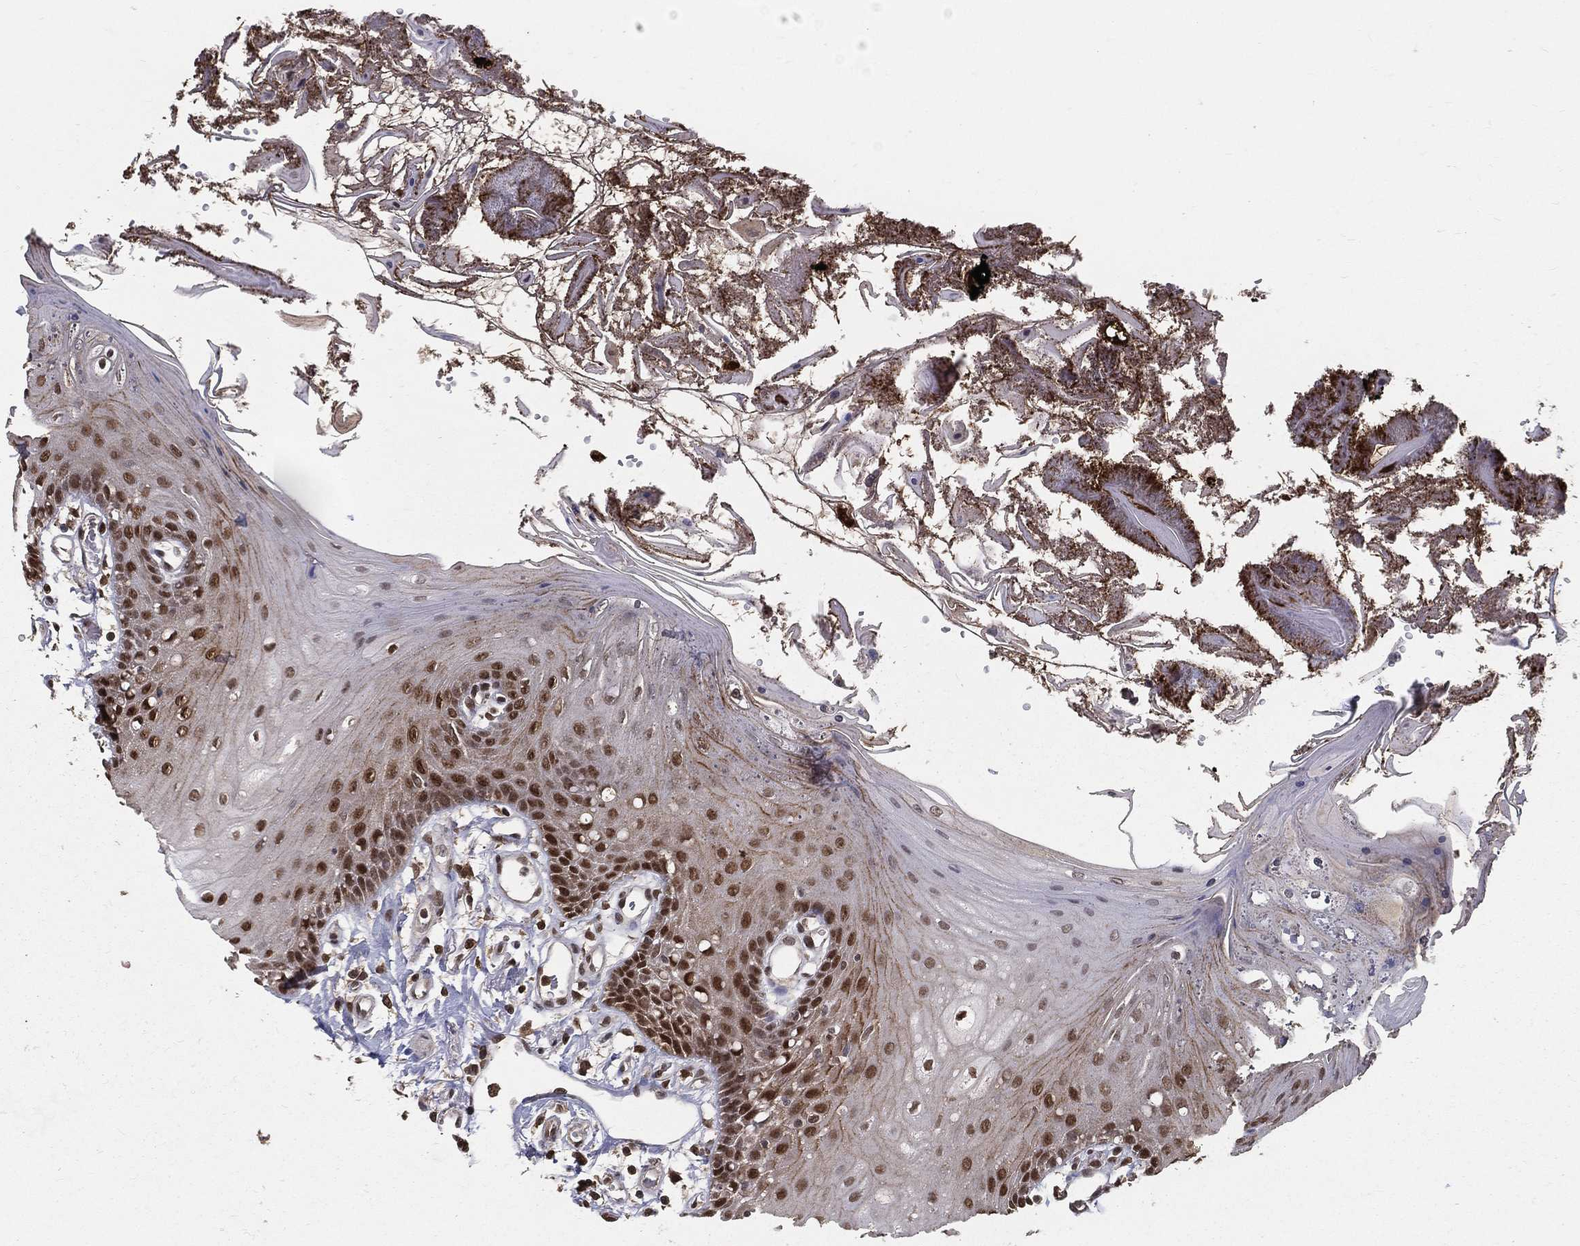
{"staining": {"intensity": "strong", "quantity": "25%-75%", "location": "nuclear"}, "tissue": "oral mucosa", "cell_type": "Squamous epithelial cells", "image_type": "normal", "snomed": [{"axis": "morphology", "description": "Normal tissue, NOS"}, {"axis": "morphology", "description": "Squamous cell carcinoma, NOS"}, {"axis": "topography", "description": "Oral tissue"}, {"axis": "topography", "description": "Head-Neck"}], "caption": "This micrograph demonstrates unremarkable oral mucosa stained with immunohistochemistry to label a protein in brown. The nuclear of squamous epithelial cells show strong positivity for the protein. Nuclei are counter-stained blue.", "gene": "CARM1", "patient": {"sex": "male", "age": 69}}